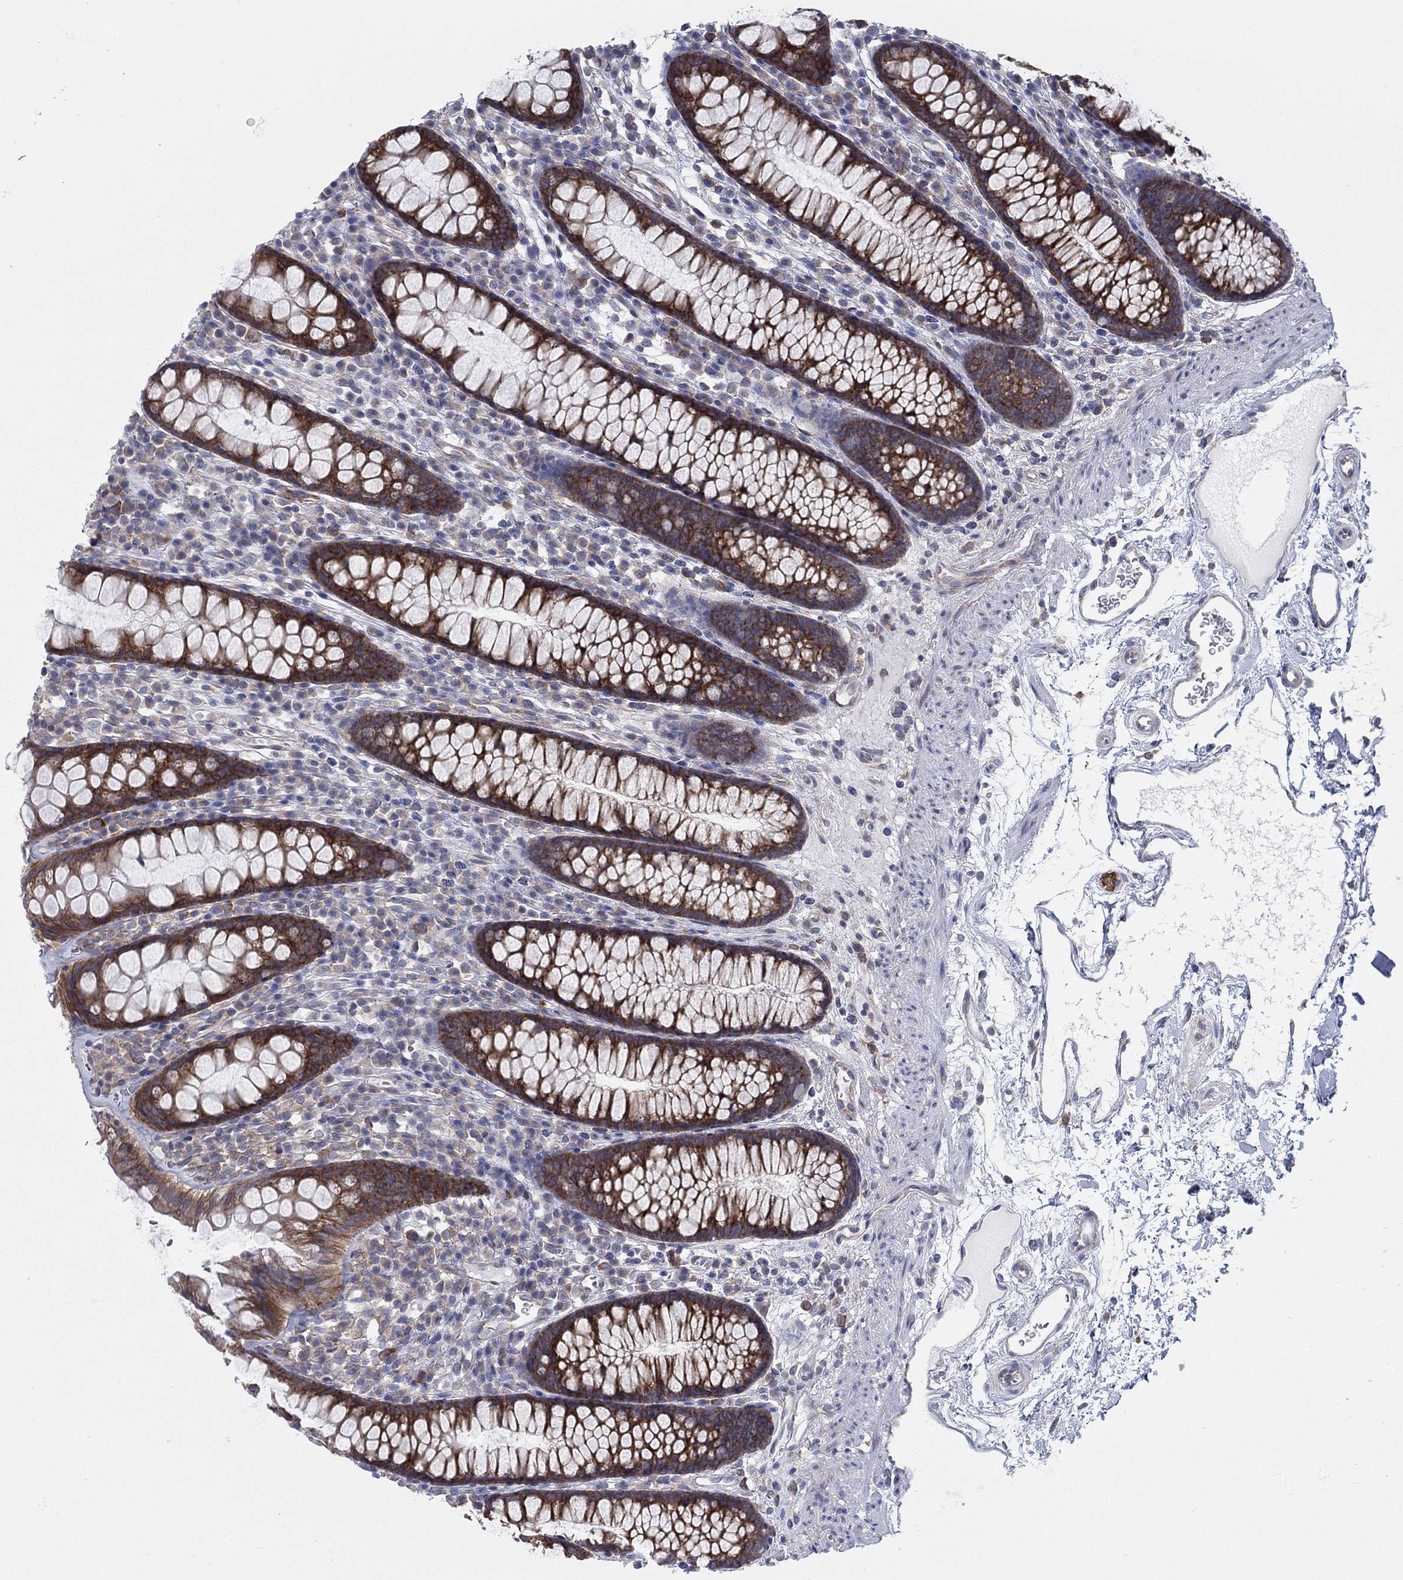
{"staining": {"intensity": "negative", "quantity": "none", "location": "none"}, "tissue": "colon", "cell_type": "Endothelial cells", "image_type": "normal", "snomed": [{"axis": "morphology", "description": "Normal tissue, NOS"}, {"axis": "topography", "description": "Colon"}], "caption": "A high-resolution micrograph shows immunohistochemistry staining of normal colon, which demonstrates no significant staining in endothelial cells. (DAB immunohistochemistry (IHC) with hematoxylin counter stain).", "gene": "TMEM59", "patient": {"sex": "male", "age": 76}}